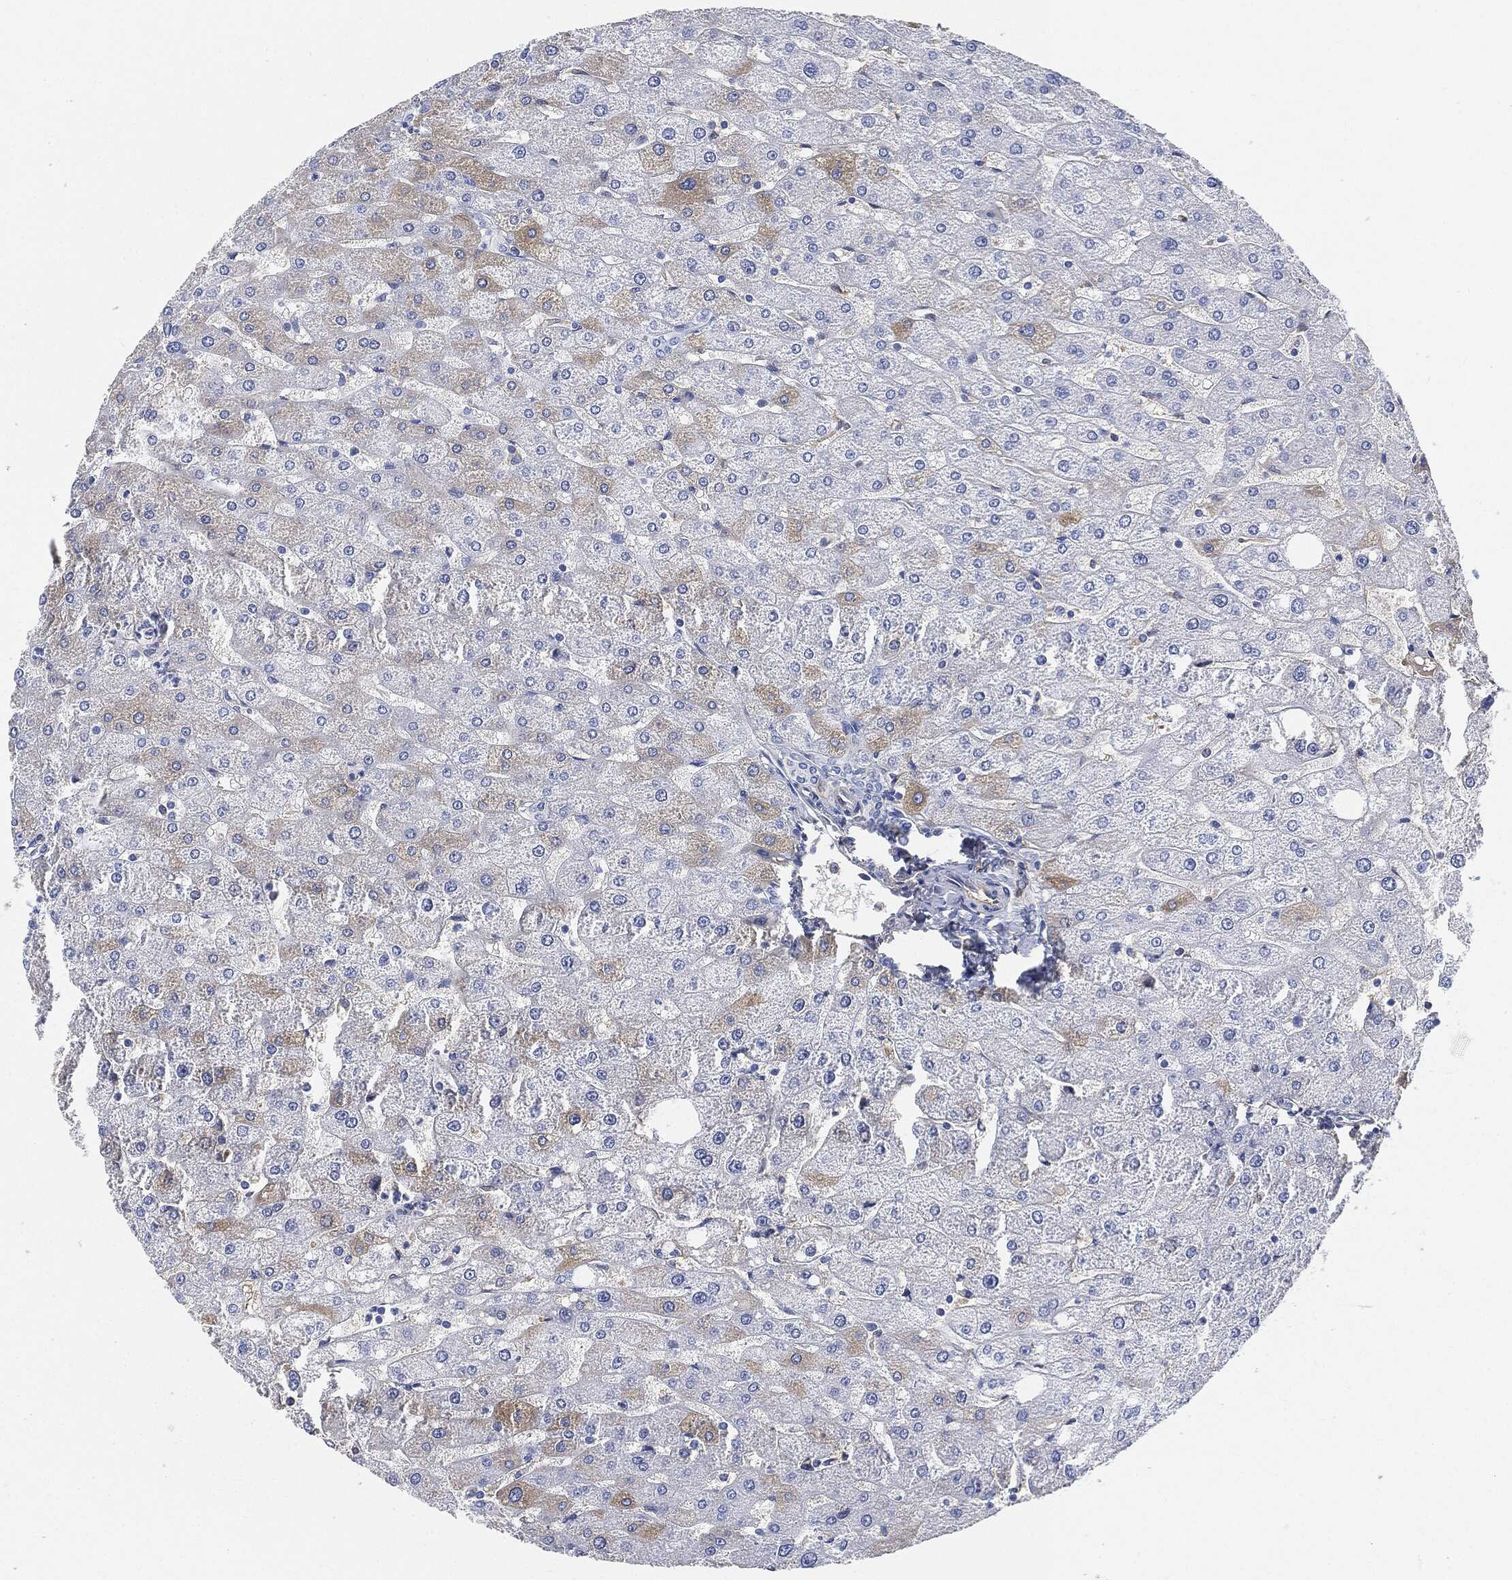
{"staining": {"intensity": "negative", "quantity": "none", "location": "none"}, "tissue": "liver", "cell_type": "Cholangiocytes", "image_type": "normal", "snomed": [{"axis": "morphology", "description": "Normal tissue, NOS"}, {"axis": "topography", "description": "Liver"}], "caption": "Immunohistochemistry image of normal liver: human liver stained with DAB displays no significant protein expression in cholangiocytes.", "gene": "IGLV6", "patient": {"sex": "male", "age": 67}}